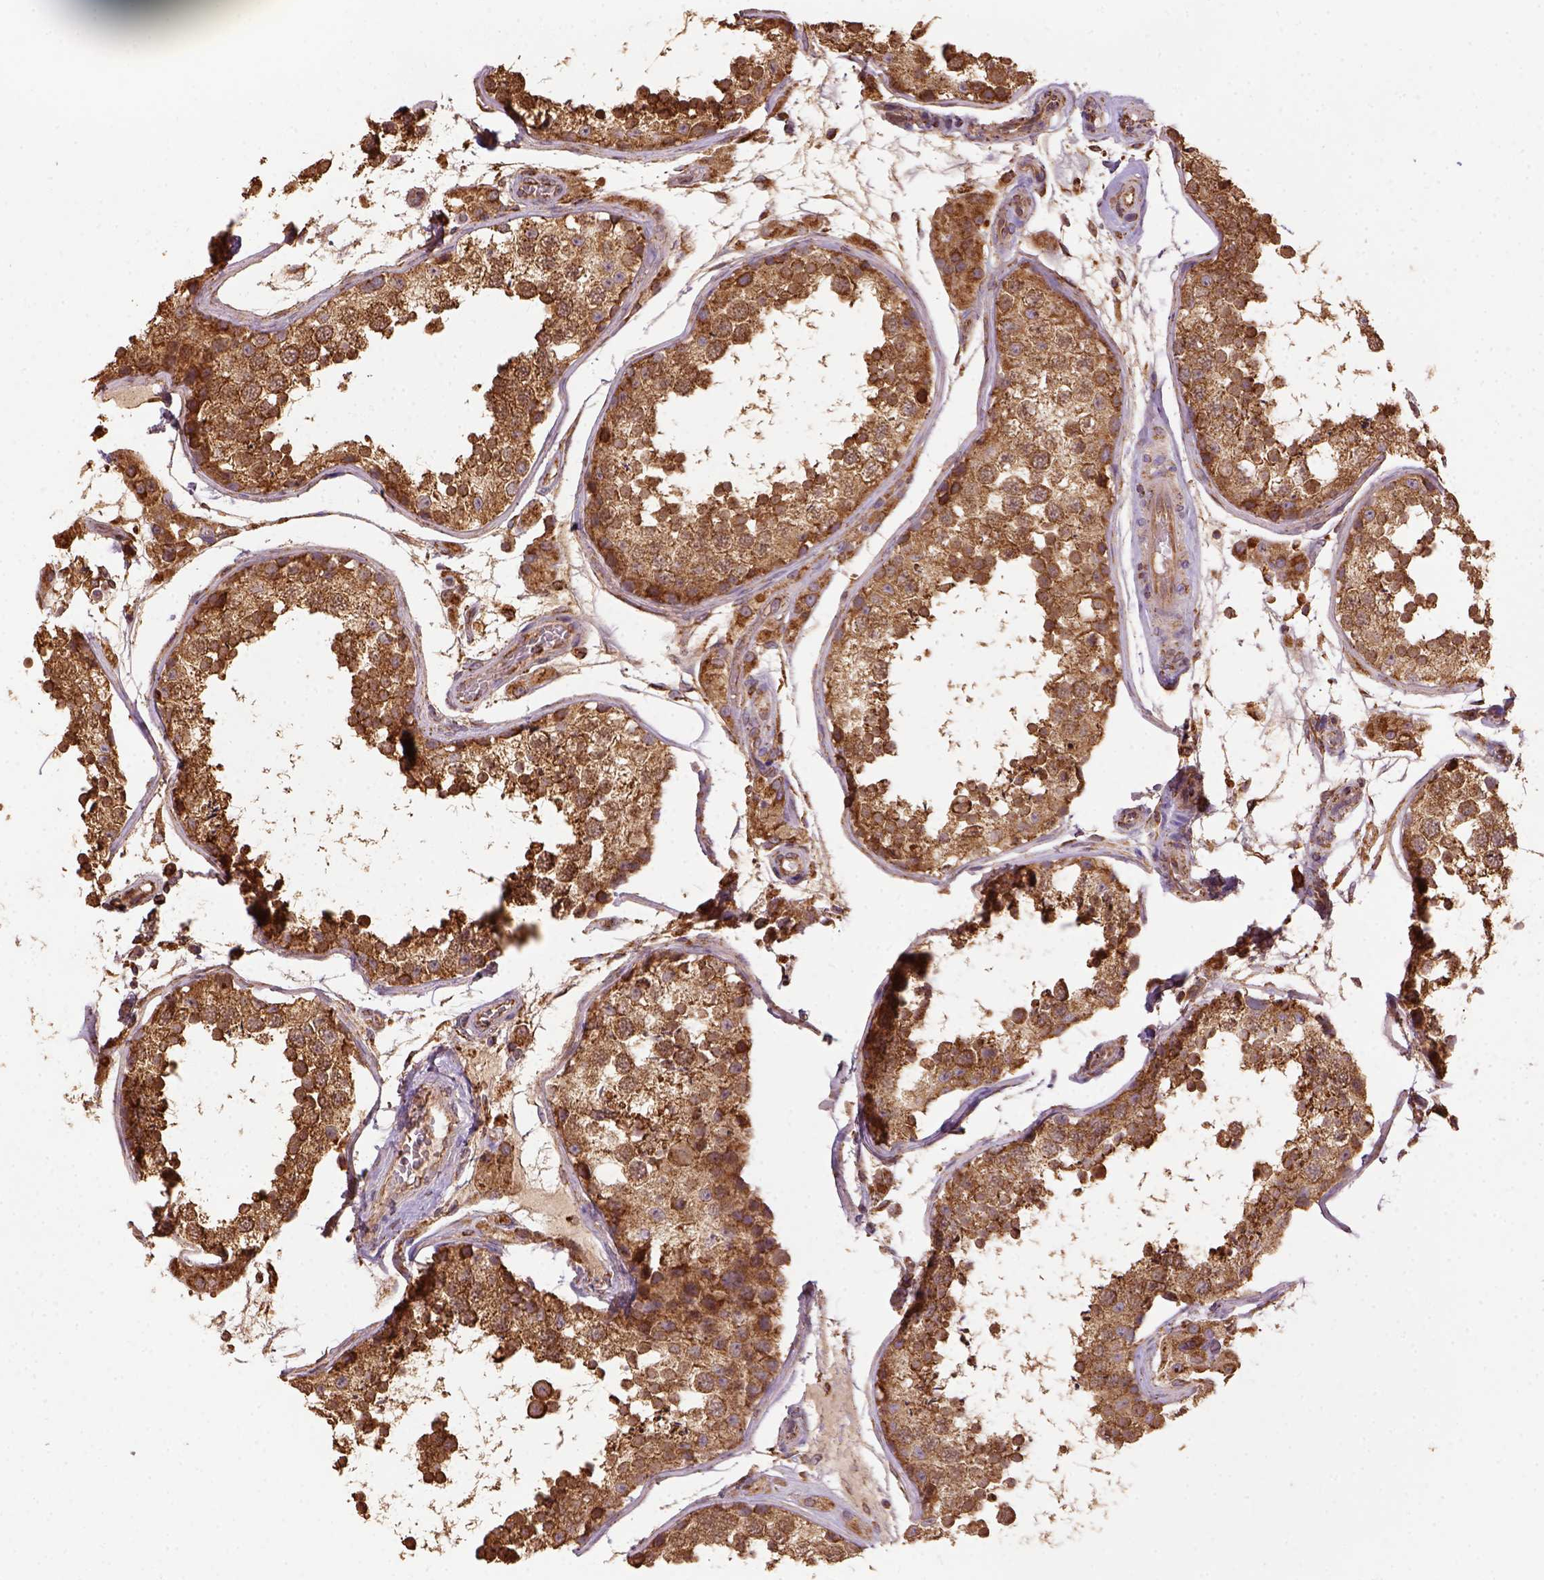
{"staining": {"intensity": "strong", "quantity": ">75%", "location": "cytoplasmic/membranous"}, "tissue": "testis", "cell_type": "Cells in seminiferous ducts", "image_type": "normal", "snomed": [{"axis": "morphology", "description": "Normal tissue, NOS"}, {"axis": "topography", "description": "Testis"}], "caption": "Immunohistochemical staining of normal human testis demonstrates high levels of strong cytoplasmic/membranous positivity in approximately >75% of cells in seminiferous ducts. Nuclei are stained in blue.", "gene": "MAPK8IP3", "patient": {"sex": "male", "age": 29}}